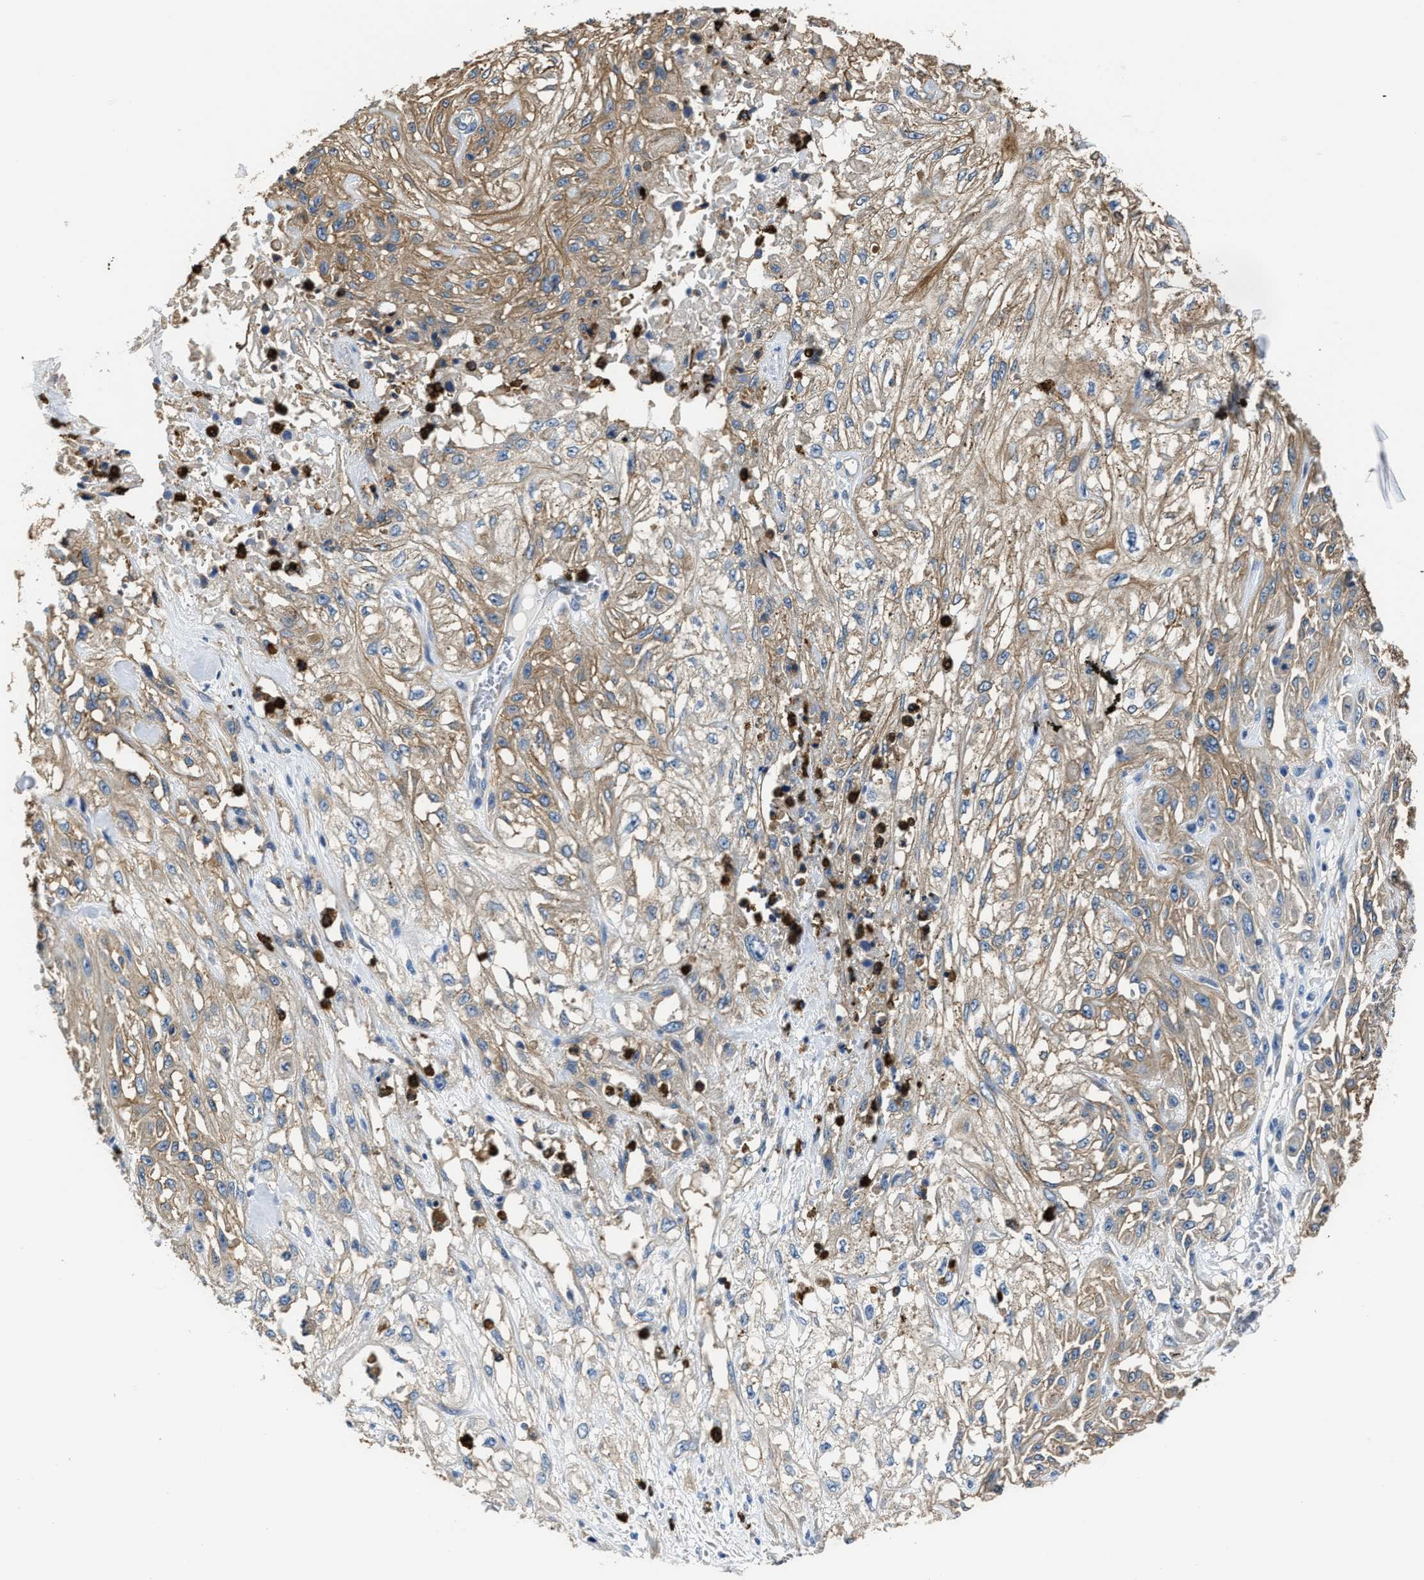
{"staining": {"intensity": "moderate", "quantity": "25%-75%", "location": "cytoplasmic/membranous"}, "tissue": "skin cancer", "cell_type": "Tumor cells", "image_type": "cancer", "snomed": [{"axis": "morphology", "description": "Squamous cell carcinoma, NOS"}, {"axis": "morphology", "description": "Squamous cell carcinoma, metastatic, NOS"}, {"axis": "topography", "description": "Skin"}, {"axis": "topography", "description": "Lymph node"}], "caption": "Skin squamous cell carcinoma stained with DAB (3,3'-diaminobenzidine) immunohistochemistry (IHC) reveals medium levels of moderate cytoplasmic/membranous positivity in about 25%-75% of tumor cells. (DAB (3,3'-diaminobenzidine) = brown stain, brightfield microscopy at high magnification).", "gene": "TRAF6", "patient": {"sex": "male", "age": 75}}